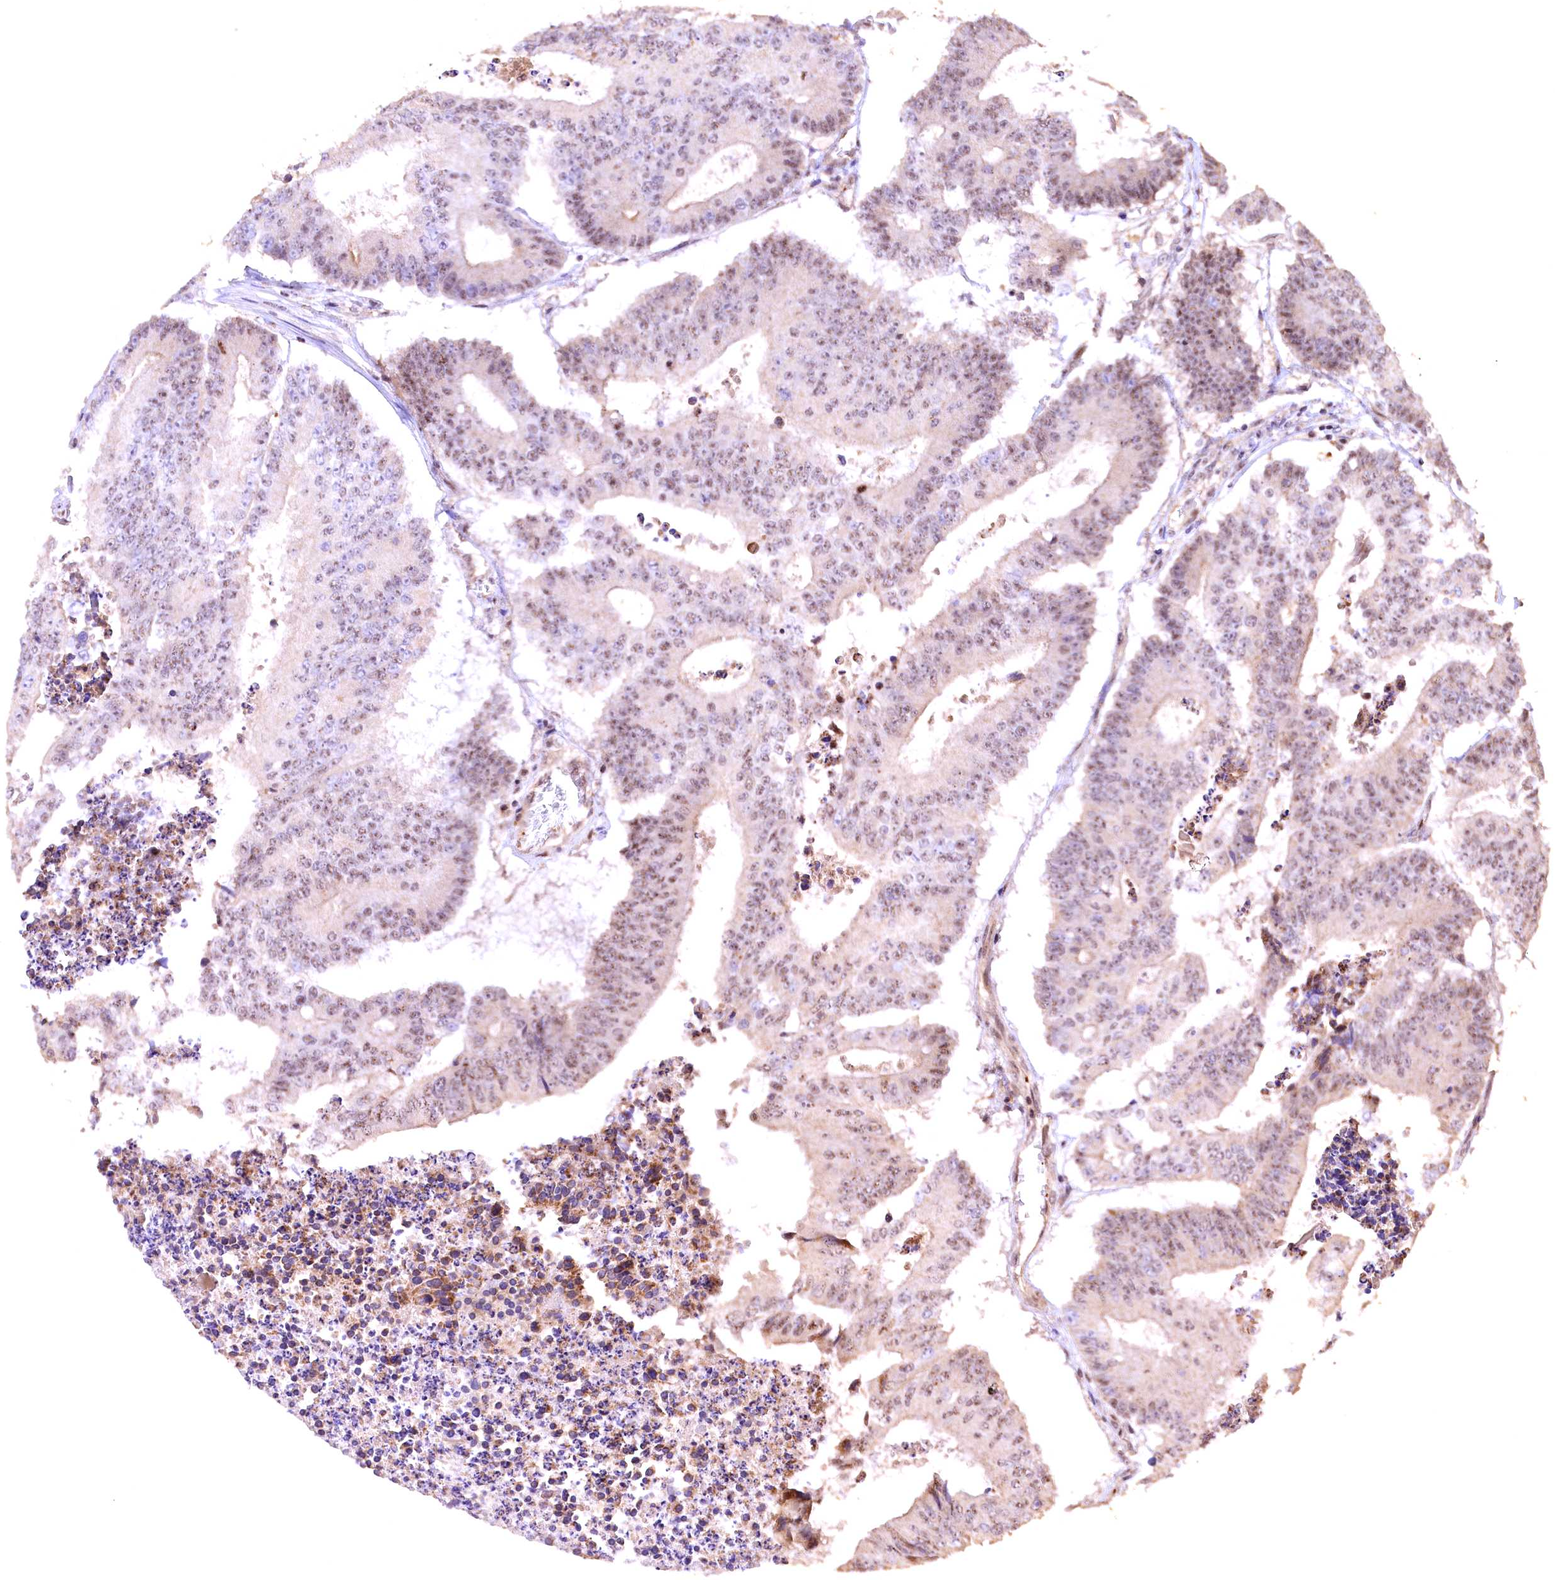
{"staining": {"intensity": "weak", "quantity": ">75%", "location": "nuclear"}, "tissue": "colorectal cancer", "cell_type": "Tumor cells", "image_type": "cancer", "snomed": [{"axis": "morphology", "description": "Adenocarcinoma, NOS"}, {"axis": "topography", "description": "Colon"}], "caption": "Tumor cells display low levels of weak nuclear positivity in approximately >75% of cells in human colorectal cancer. (DAB IHC with brightfield microscopy, high magnification).", "gene": "FUZ", "patient": {"sex": "male", "age": 87}}